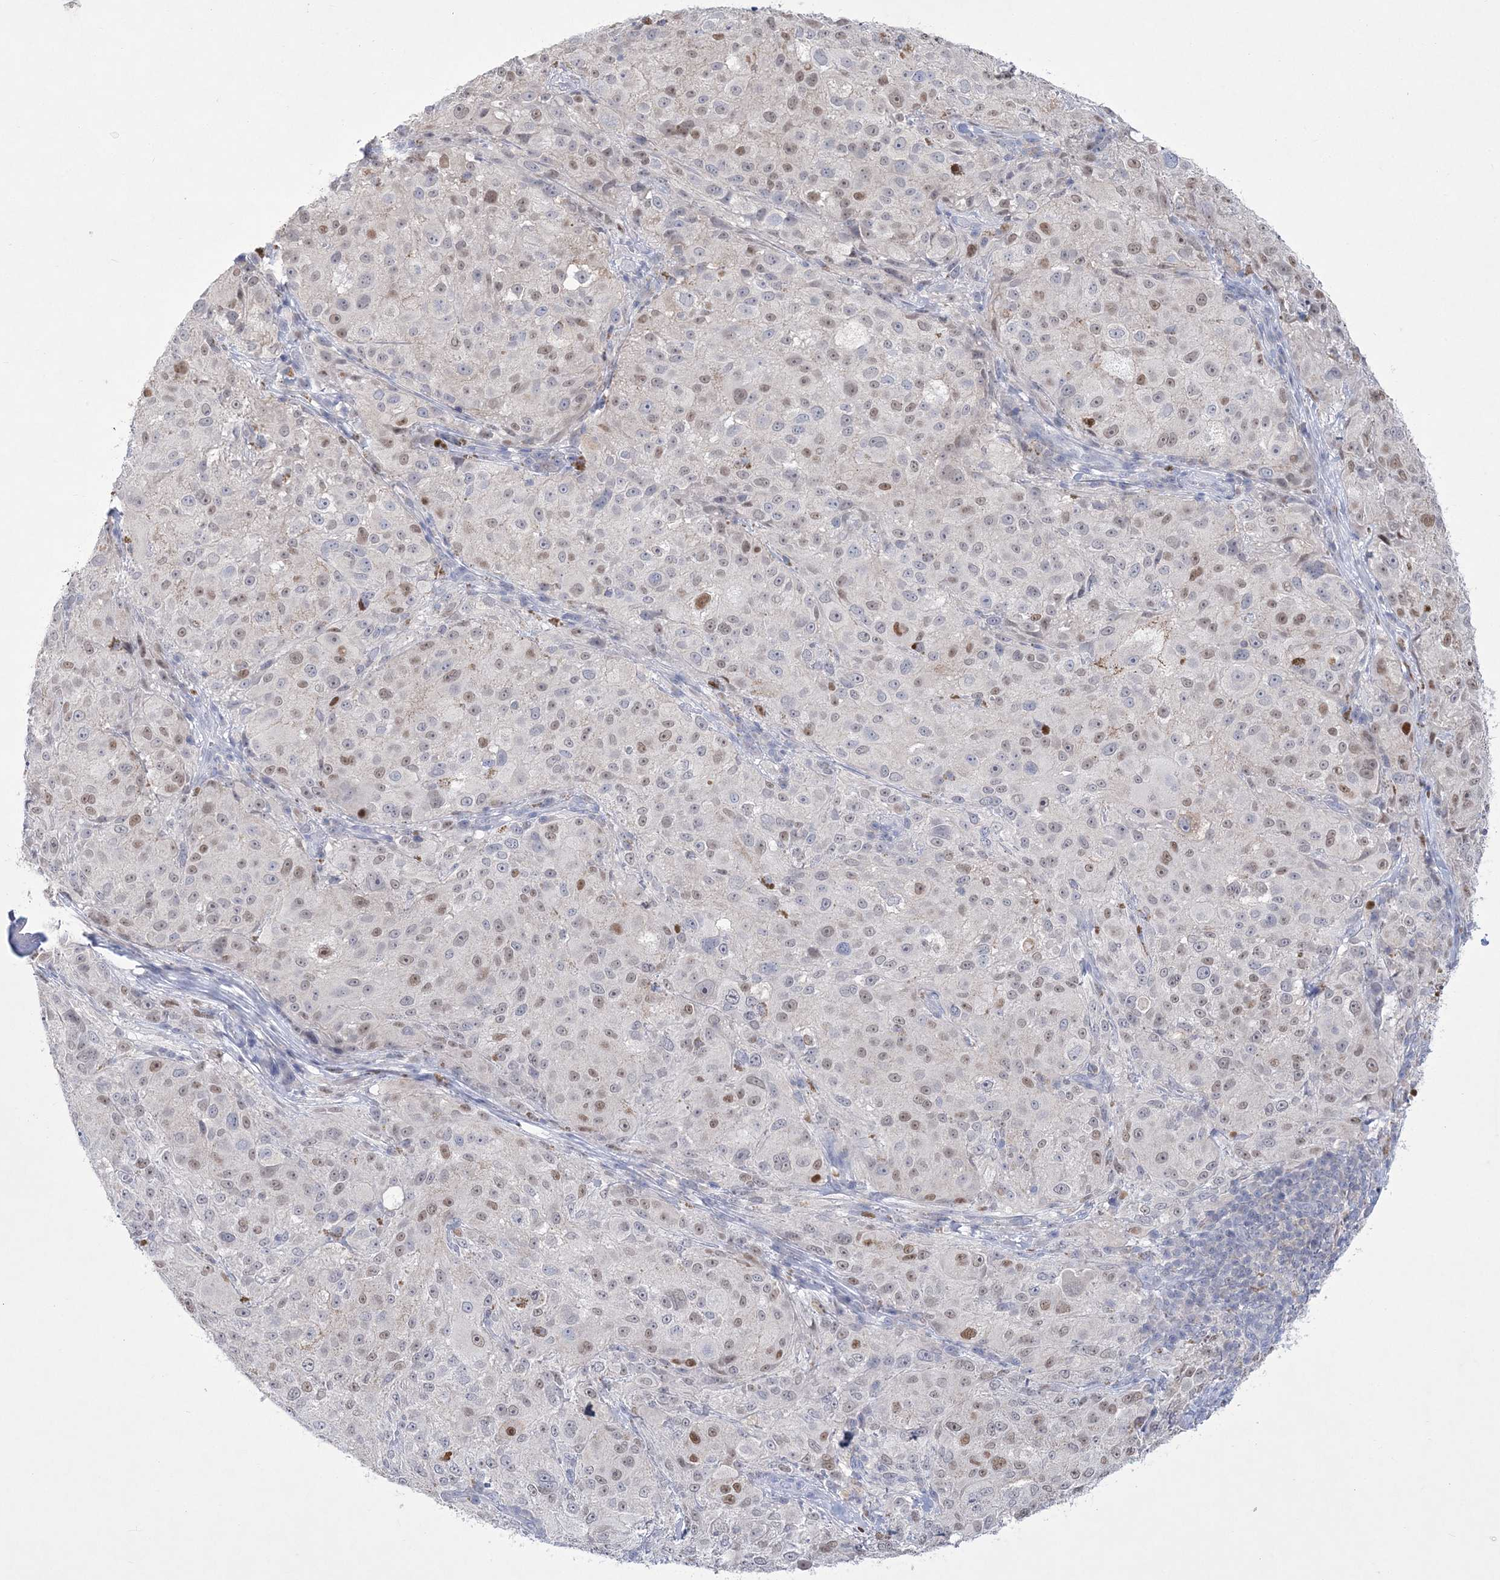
{"staining": {"intensity": "weak", "quantity": "25%-75%", "location": "nuclear"}, "tissue": "melanoma", "cell_type": "Tumor cells", "image_type": "cancer", "snomed": [{"axis": "morphology", "description": "Necrosis, NOS"}, {"axis": "morphology", "description": "Malignant melanoma, NOS"}, {"axis": "topography", "description": "Skin"}], "caption": "Melanoma stained with immunohistochemistry shows weak nuclear positivity in about 25%-75% of tumor cells.", "gene": "WDR27", "patient": {"sex": "female", "age": 87}}